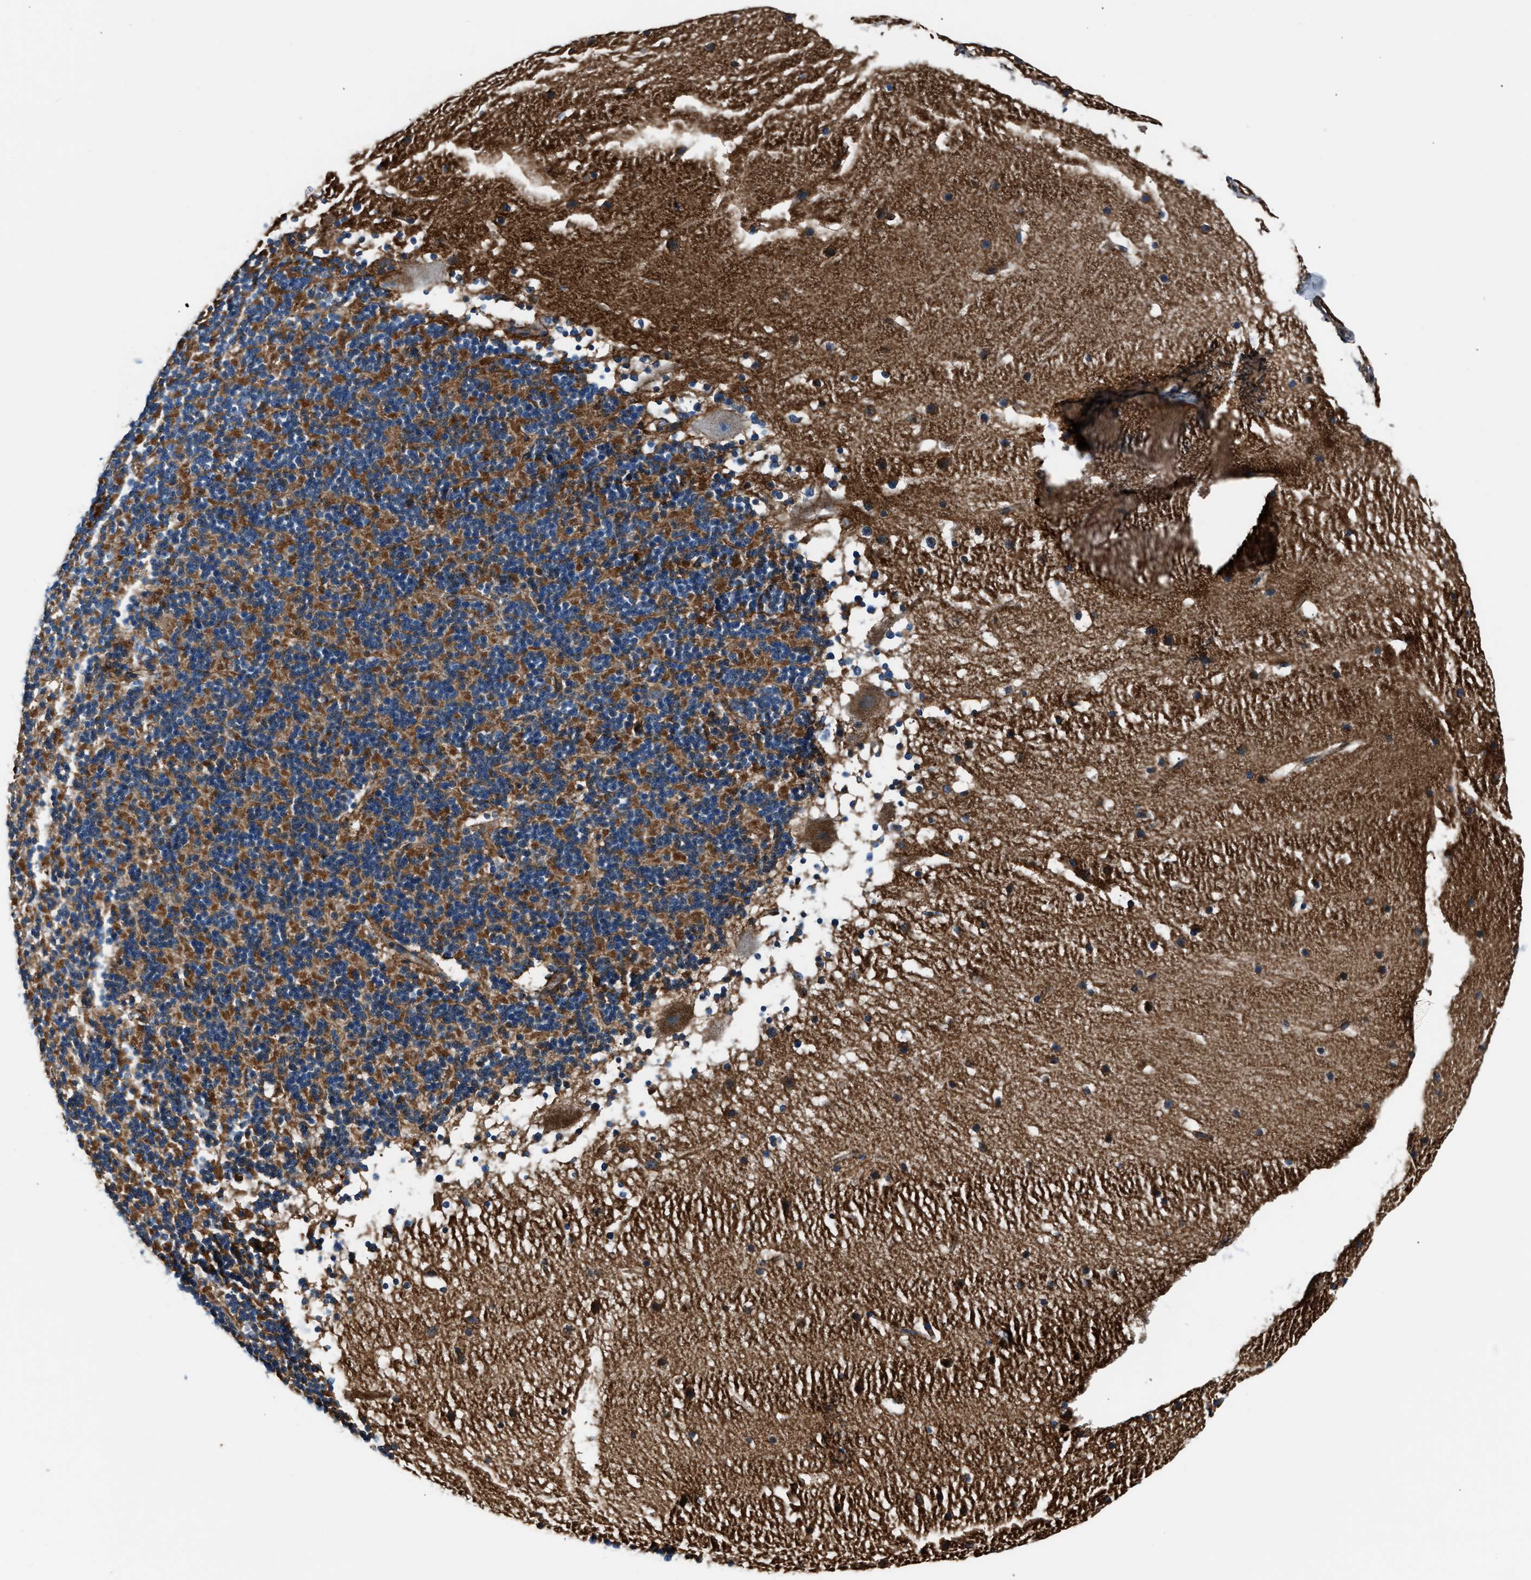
{"staining": {"intensity": "moderate", "quantity": ">75%", "location": "cytoplasmic/membranous"}, "tissue": "cerebellum", "cell_type": "Cells in granular layer", "image_type": "normal", "snomed": [{"axis": "morphology", "description": "Normal tissue, NOS"}, {"axis": "topography", "description": "Cerebellum"}], "caption": "A photomicrograph showing moderate cytoplasmic/membranous expression in approximately >75% of cells in granular layer in benign cerebellum, as visualized by brown immunohistochemical staining.", "gene": "ENSG00000281039", "patient": {"sex": "male", "age": 45}}